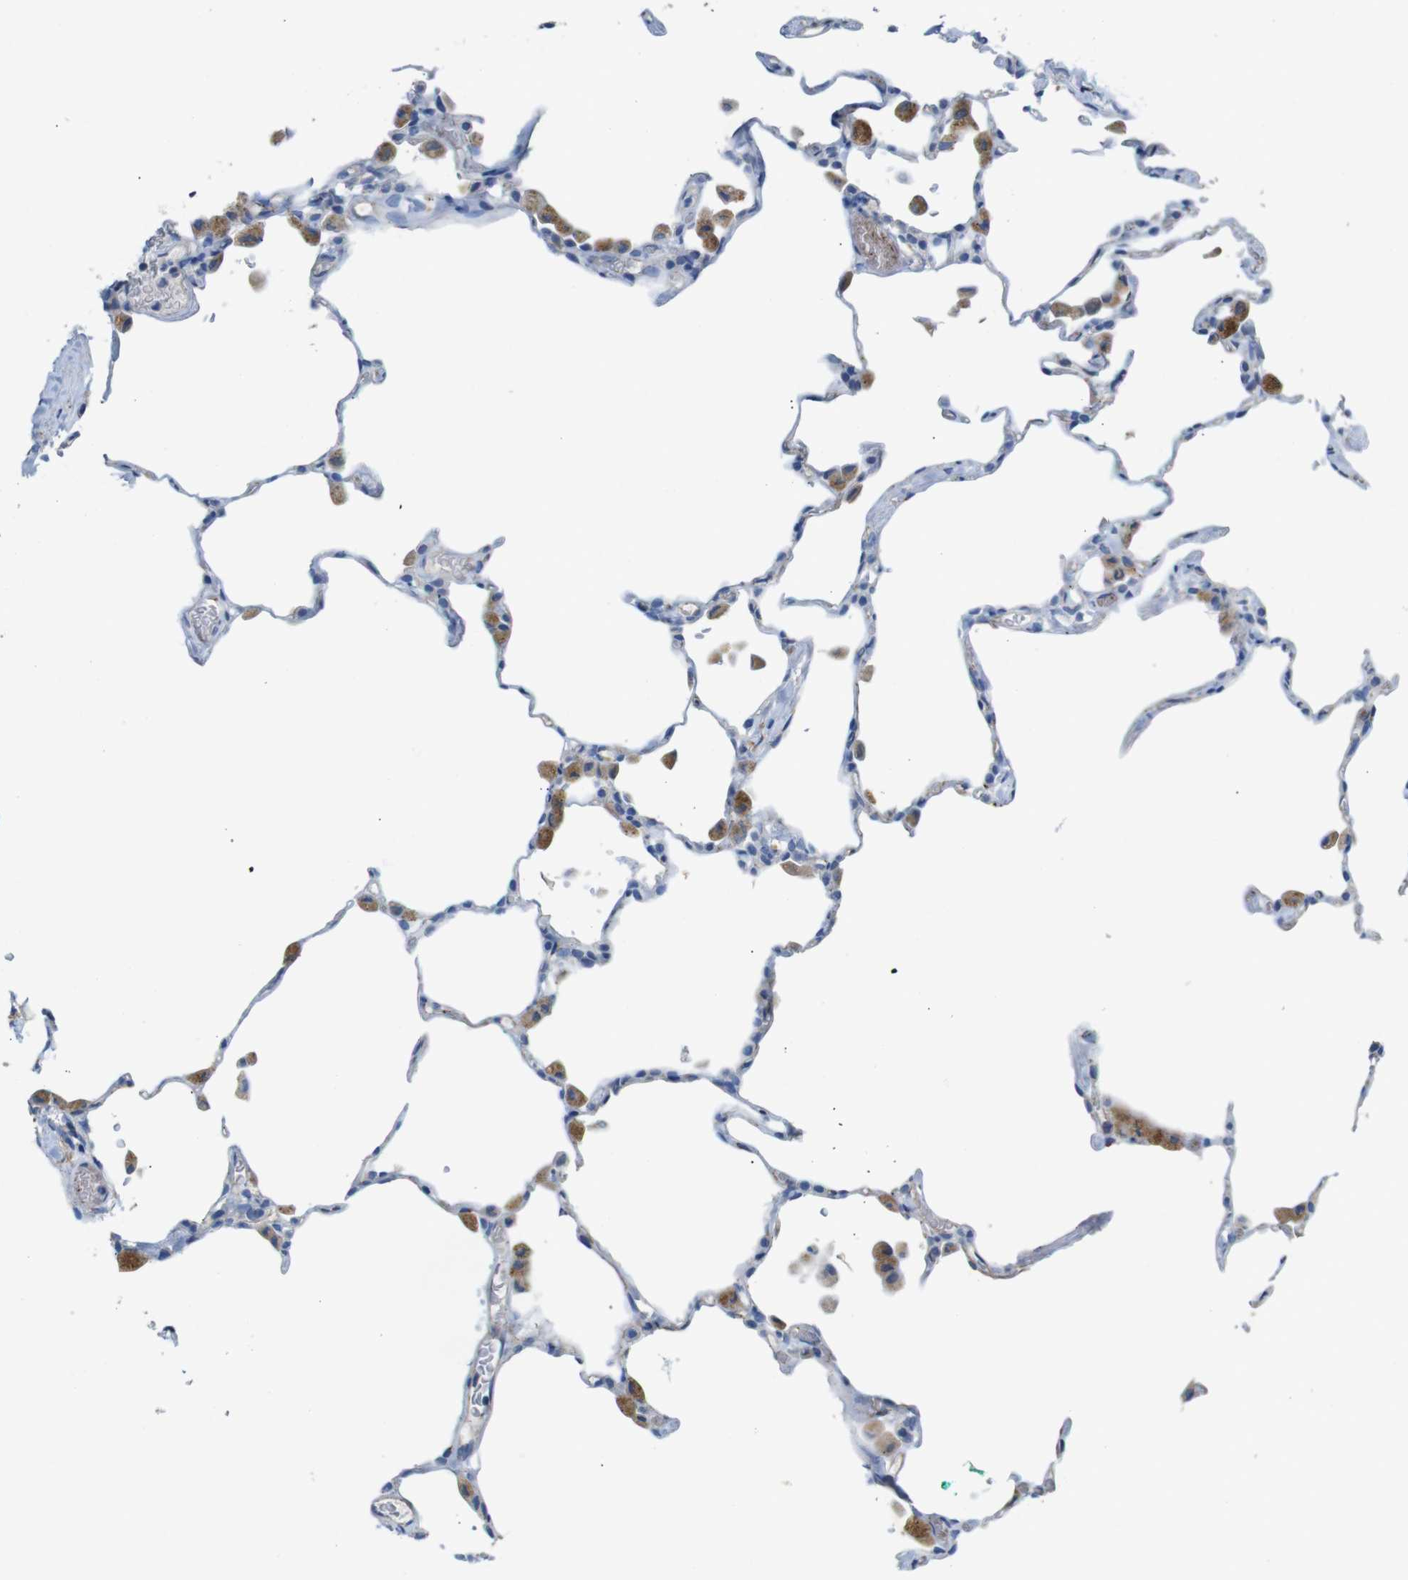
{"staining": {"intensity": "weak", "quantity": "<25%", "location": "cytoplasmic/membranous"}, "tissue": "lung", "cell_type": "Alveolar cells", "image_type": "normal", "snomed": [{"axis": "morphology", "description": "Normal tissue, NOS"}, {"axis": "topography", "description": "Lung"}], "caption": "A high-resolution micrograph shows IHC staining of unremarkable lung, which demonstrates no significant staining in alveolar cells.", "gene": "NHLRC3", "patient": {"sex": "female", "age": 49}}